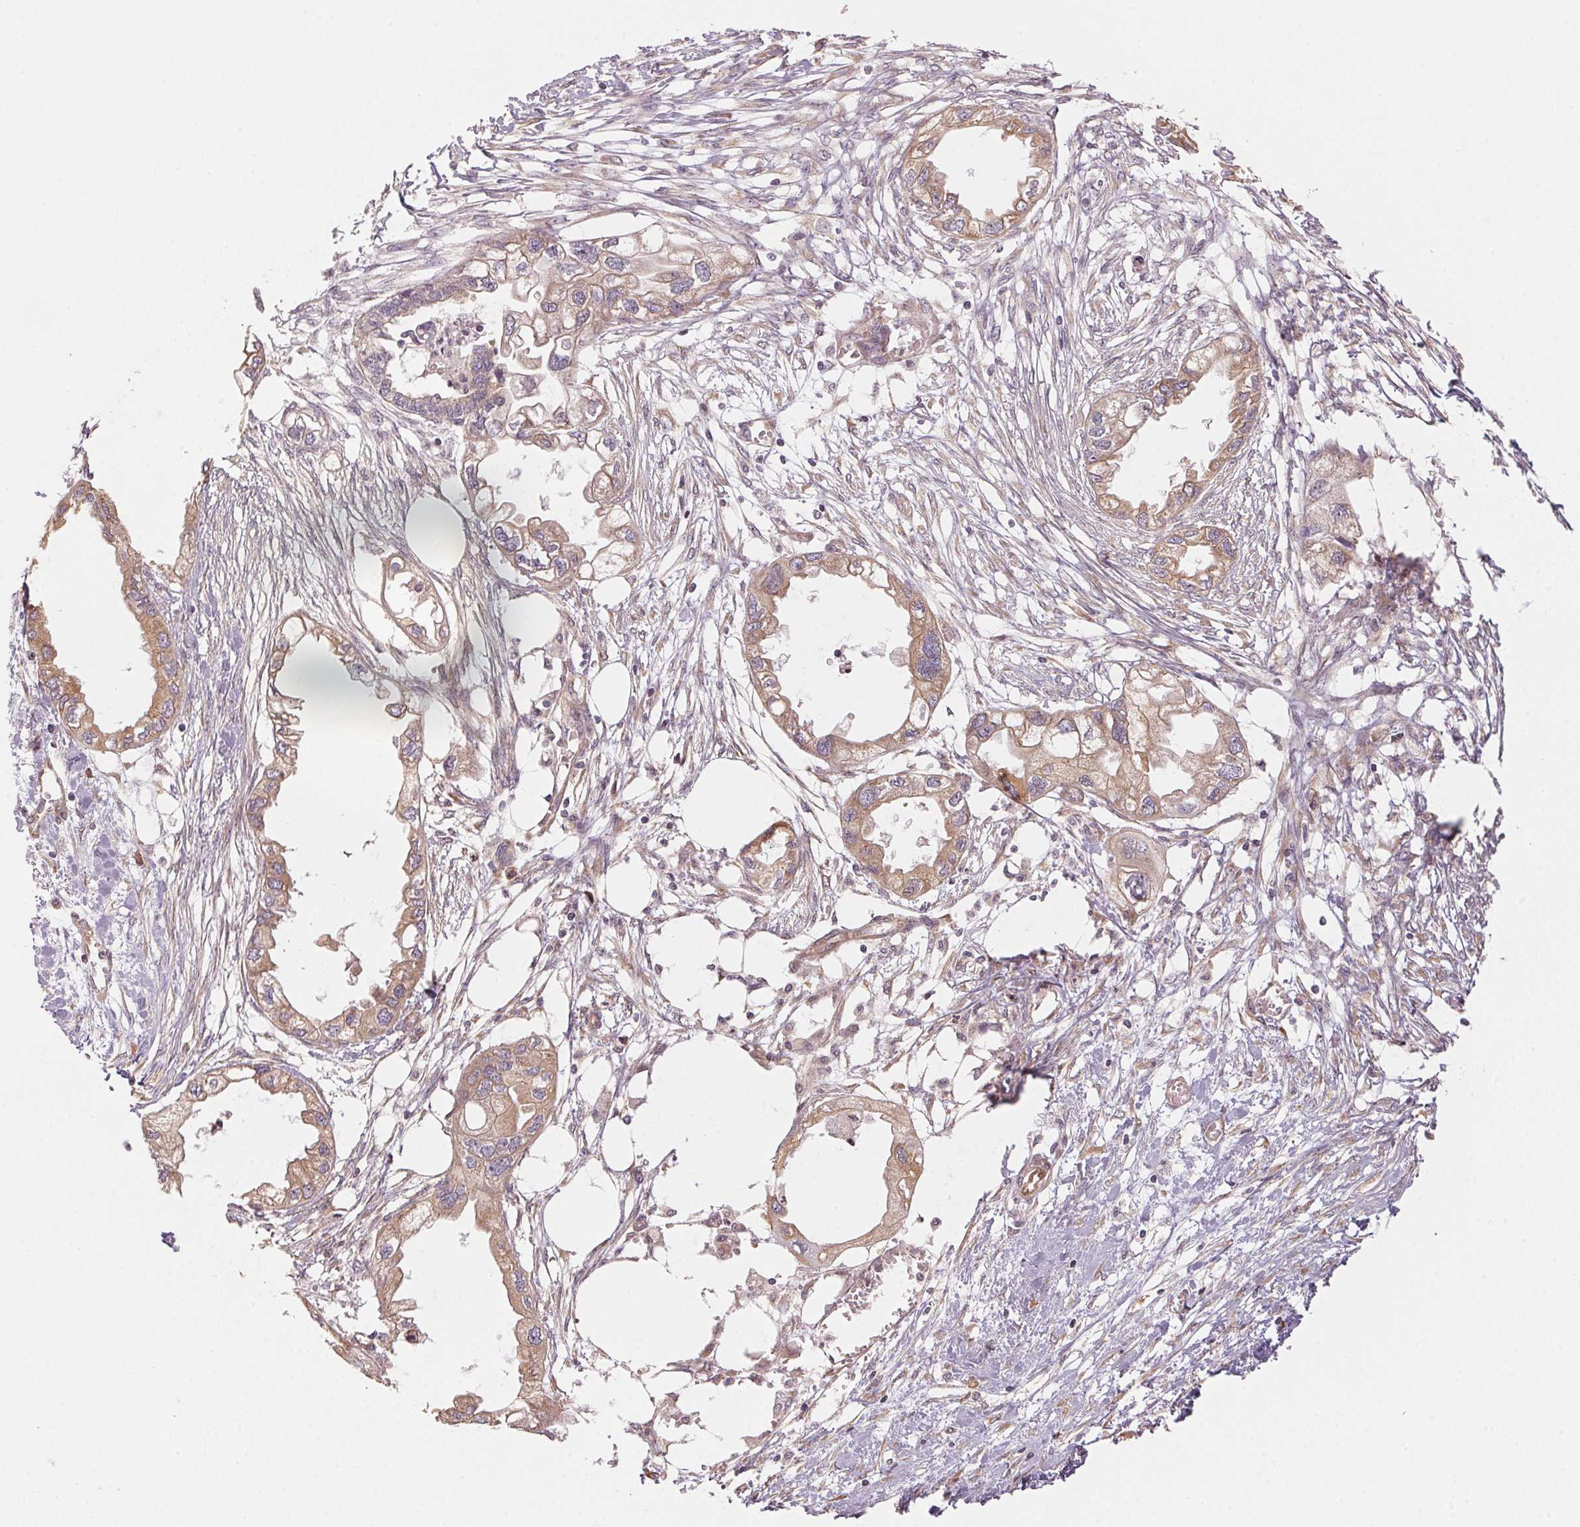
{"staining": {"intensity": "weak", "quantity": ">75%", "location": "cytoplasmic/membranous"}, "tissue": "endometrial cancer", "cell_type": "Tumor cells", "image_type": "cancer", "snomed": [{"axis": "morphology", "description": "Adenocarcinoma, NOS"}, {"axis": "morphology", "description": "Adenocarcinoma, metastatic, NOS"}, {"axis": "topography", "description": "Adipose tissue"}, {"axis": "topography", "description": "Endometrium"}], "caption": "High-magnification brightfield microscopy of endometrial adenocarcinoma stained with DAB (3,3'-diaminobenzidine) (brown) and counterstained with hematoxylin (blue). tumor cells exhibit weak cytoplasmic/membranous positivity is appreciated in approximately>75% of cells. The staining was performed using DAB (3,3'-diaminobenzidine) to visualize the protein expression in brown, while the nuclei were stained in blue with hematoxylin (Magnification: 20x).", "gene": "STRN4", "patient": {"sex": "female", "age": 67}}